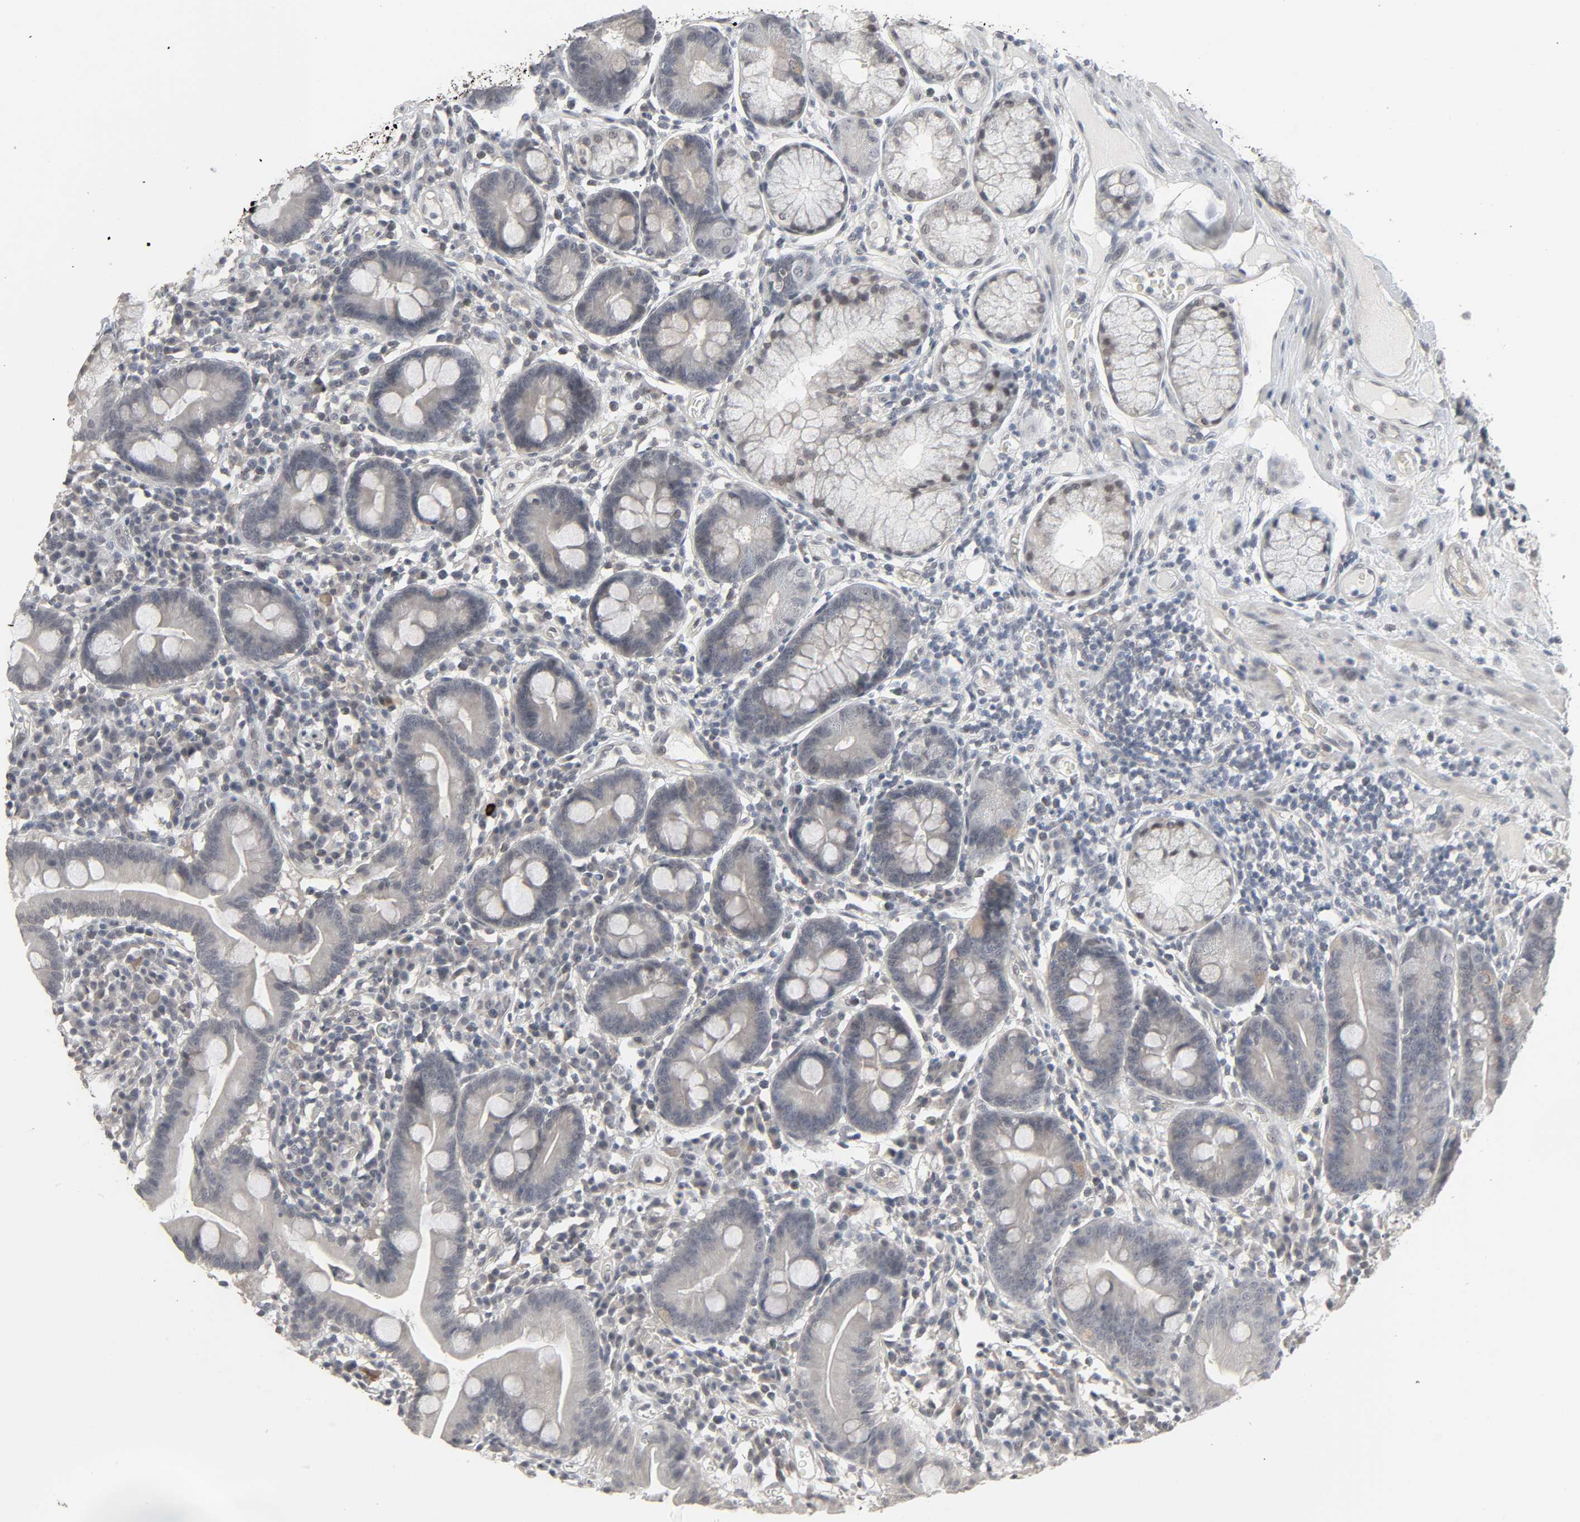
{"staining": {"intensity": "negative", "quantity": "none", "location": "none"}, "tissue": "duodenum", "cell_type": "Glandular cells", "image_type": "normal", "snomed": [{"axis": "morphology", "description": "Normal tissue, NOS"}, {"axis": "topography", "description": "Duodenum"}], "caption": "The image displays no staining of glandular cells in normal duodenum. The staining was performed using DAB to visualize the protein expression in brown, while the nuclei were stained in blue with hematoxylin (Magnification: 20x).", "gene": "ZNF222", "patient": {"sex": "male", "age": 50}}